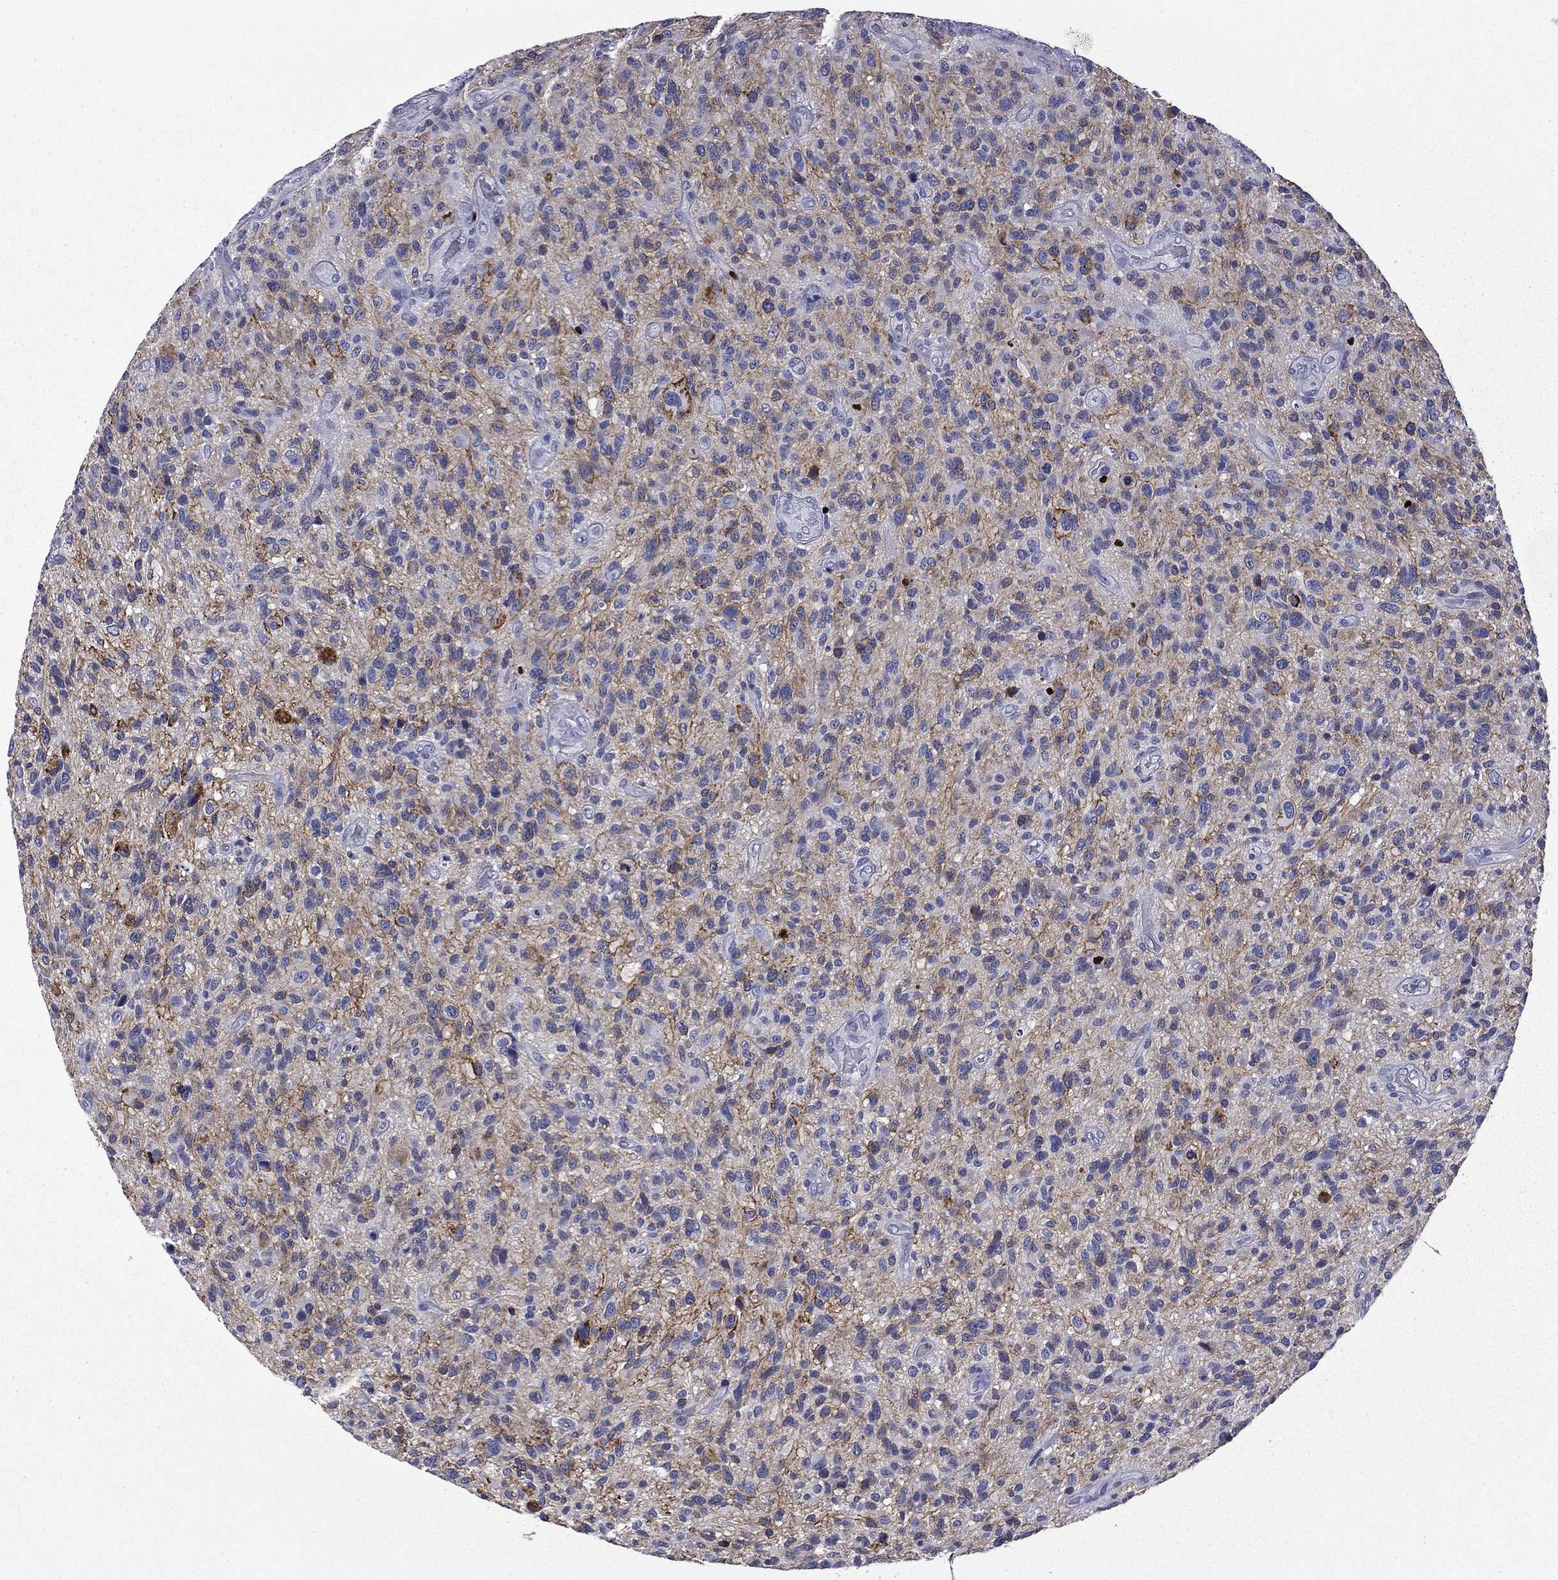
{"staining": {"intensity": "moderate", "quantity": "25%-75%", "location": "cytoplasmic/membranous"}, "tissue": "glioma", "cell_type": "Tumor cells", "image_type": "cancer", "snomed": [{"axis": "morphology", "description": "Glioma, malignant, High grade"}, {"axis": "topography", "description": "Brain"}], "caption": "A high-resolution image shows IHC staining of glioma, which demonstrates moderate cytoplasmic/membranous positivity in approximately 25%-75% of tumor cells.", "gene": "IKZF3", "patient": {"sex": "male", "age": 47}}